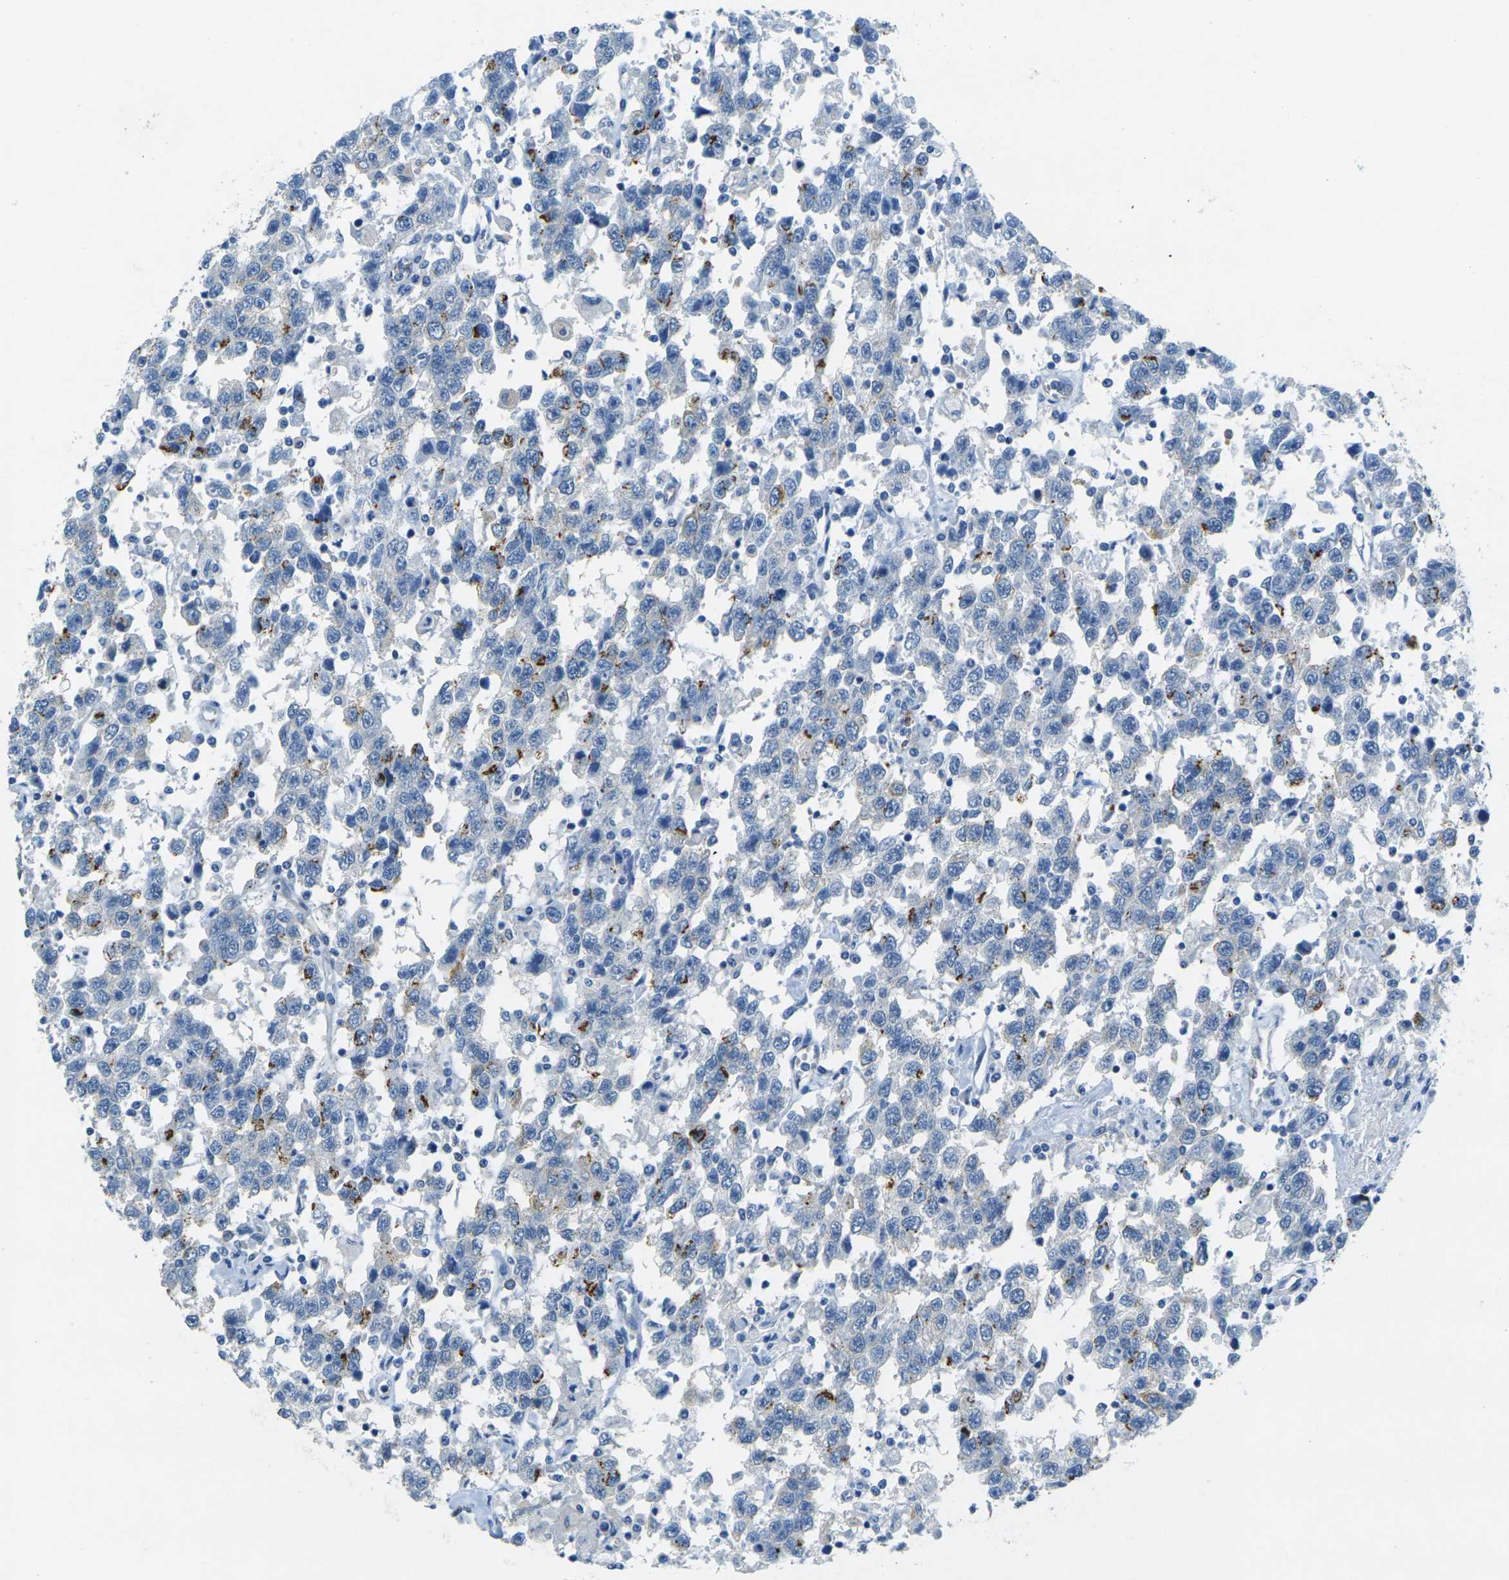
{"staining": {"intensity": "negative", "quantity": "none", "location": "none"}, "tissue": "testis cancer", "cell_type": "Tumor cells", "image_type": "cancer", "snomed": [{"axis": "morphology", "description": "Seminoma, NOS"}, {"axis": "topography", "description": "Testis"}], "caption": "This is an IHC histopathology image of testis cancer (seminoma). There is no positivity in tumor cells.", "gene": "SORT1", "patient": {"sex": "male", "age": 41}}